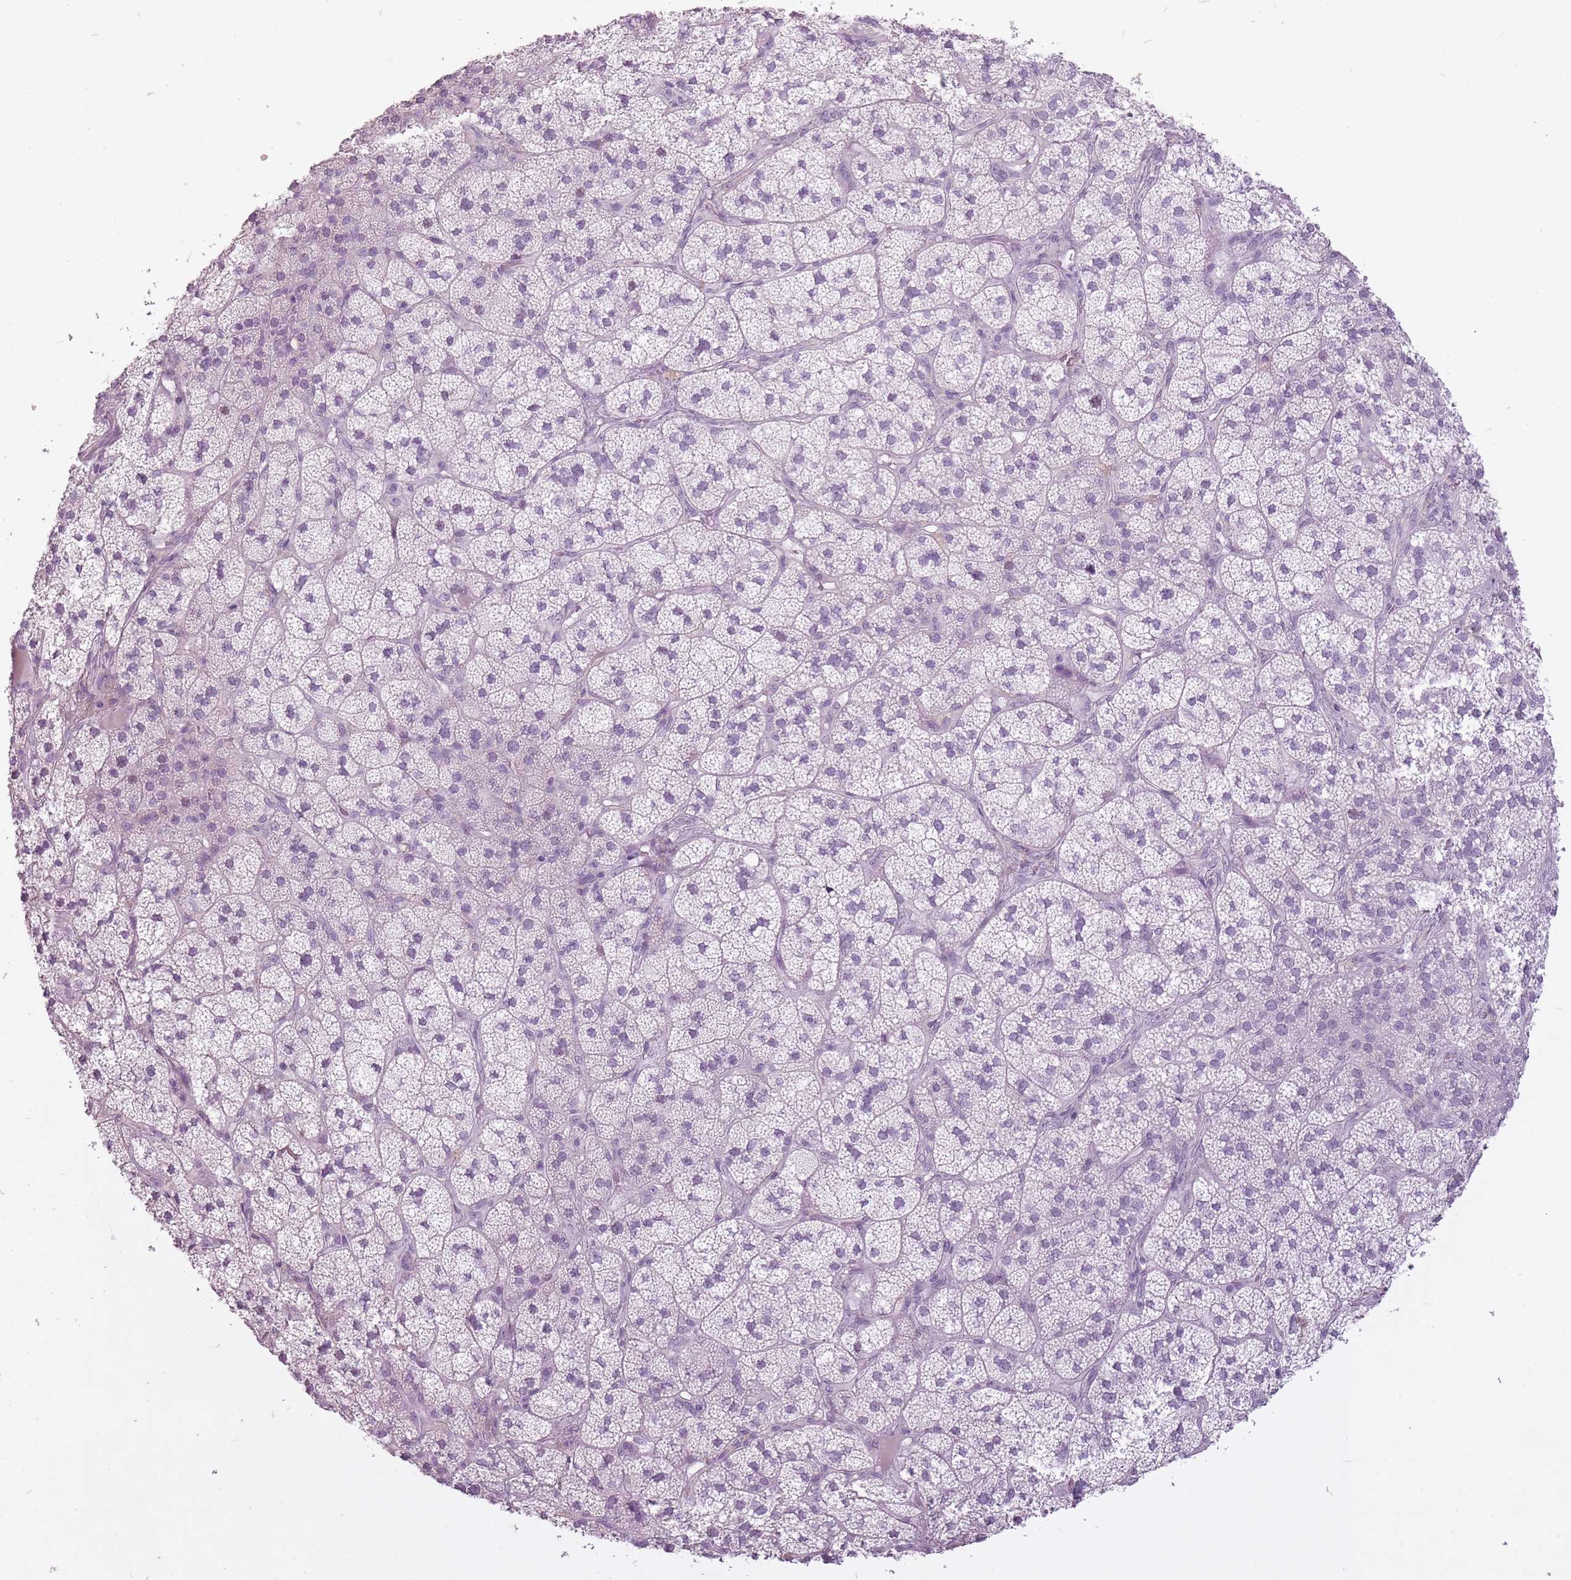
{"staining": {"intensity": "negative", "quantity": "none", "location": "none"}, "tissue": "adrenal gland", "cell_type": "Glandular cells", "image_type": "normal", "snomed": [{"axis": "morphology", "description": "Normal tissue, NOS"}, {"axis": "topography", "description": "Adrenal gland"}], "caption": "This is a histopathology image of immunohistochemistry staining of benign adrenal gland, which shows no expression in glandular cells.", "gene": "RFX4", "patient": {"sex": "female", "age": 58}}